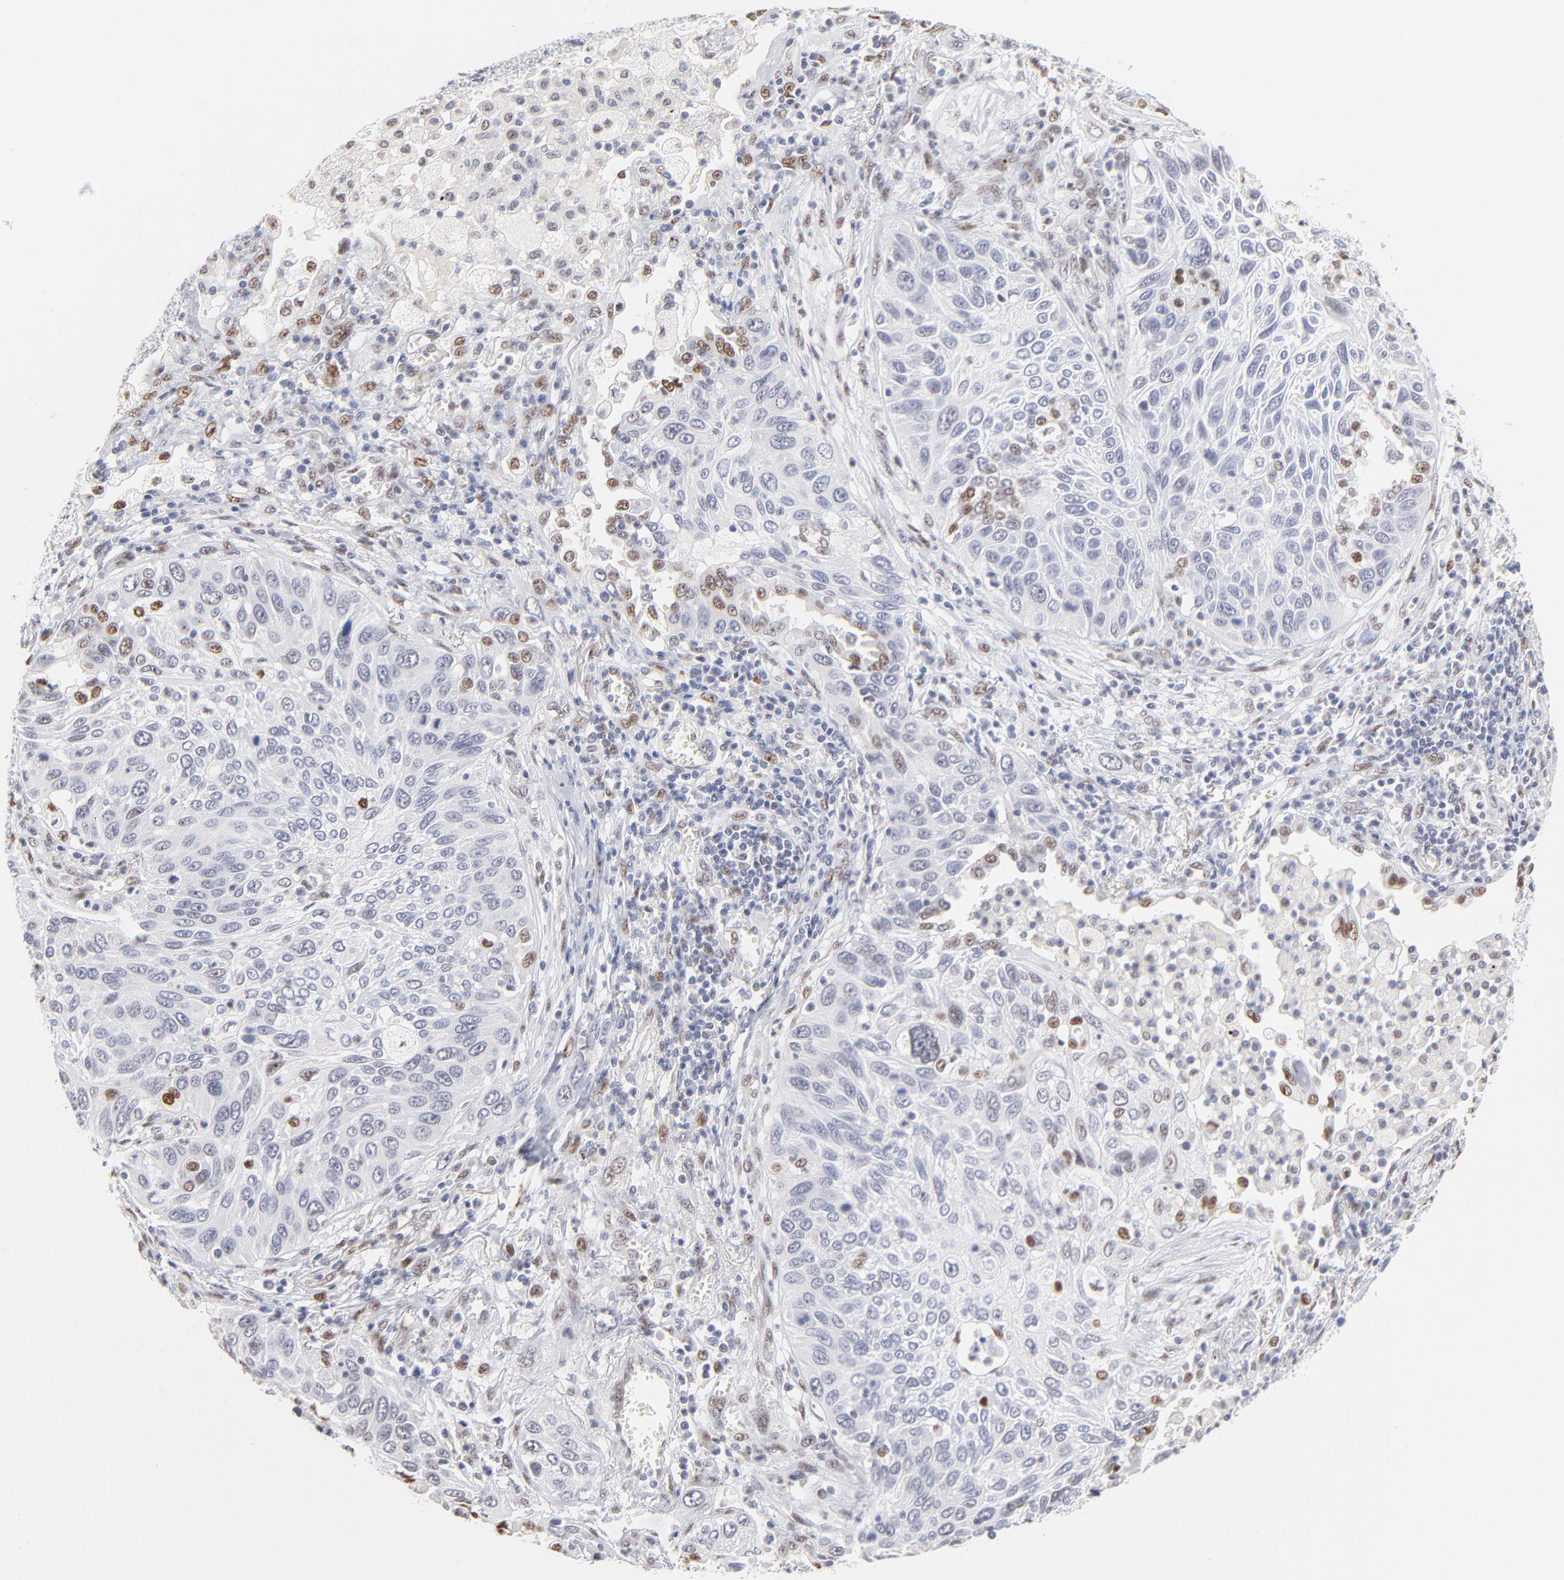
{"staining": {"intensity": "weak", "quantity": "<25%", "location": "nuclear"}, "tissue": "lung cancer", "cell_type": "Tumor cells", "image_type": "cancer", "snomed": [{"axis": "morphology", "description": "Squamous cell carcinoma, NOS"}, {"axis": "topography", "description": "Lung"}], "caption": "Immunohistochemistry photomicrograph of squamous cell carcinoma (lung) stained for a protein (brown), which shows no positivity in tumor cells.", "gene": "STAT3", "patient": {"sex": "female", "age": 76}}